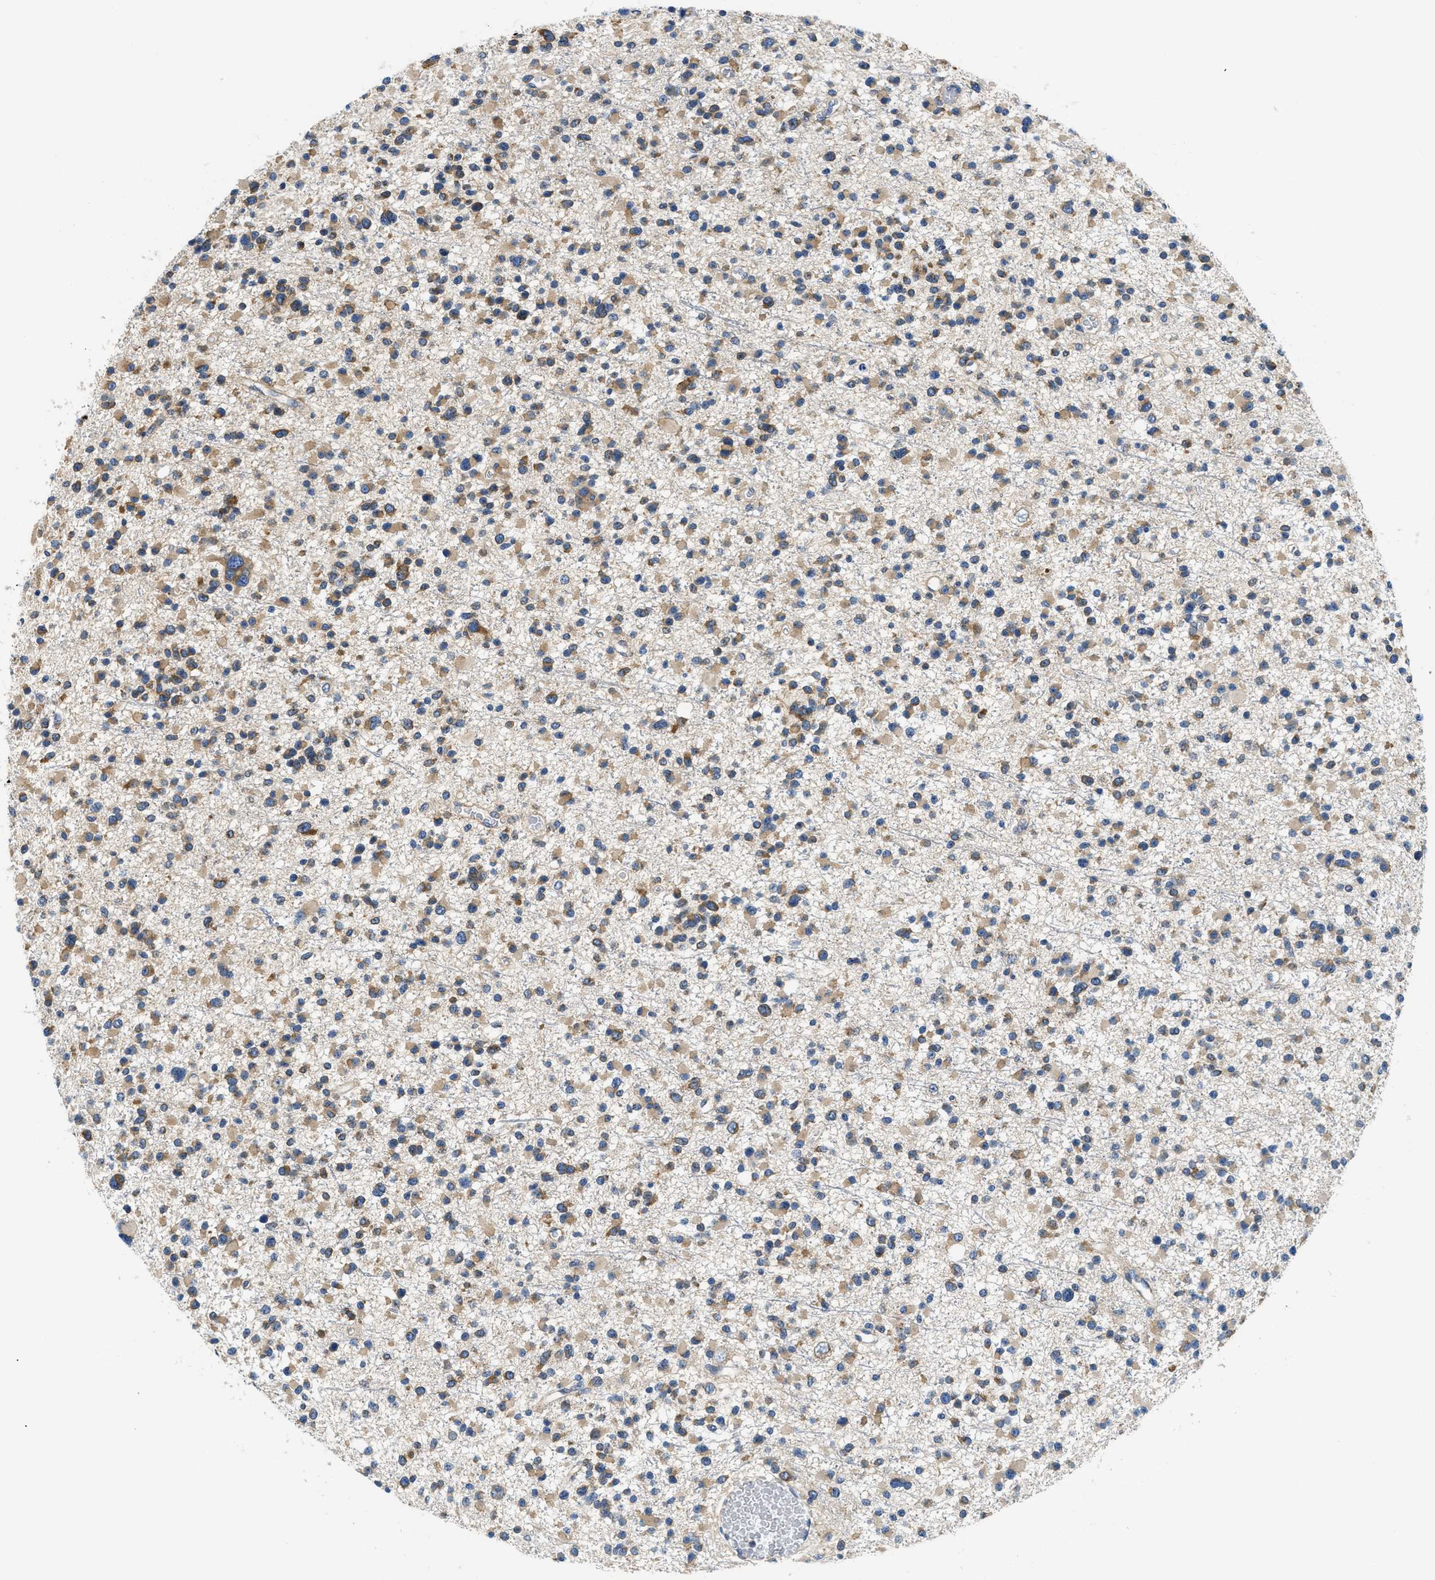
{"staining": {"intensity": "weak", "quantity": ">75%", "location": "cytoplasmic/membranous"}, "tissue": "glioma", "cell_type": "Tumor cells", "image_type": "cancer", "snomed": [{"axis": "morphology", "description": "Glioma, malignant, Low grade"}, {"axis": "topography", "description": "Brain"}], "caption": "There is low levels of weak cytoplasmic/membranous staining in tumor cells of glioma, as demonstrated by immunohistochemical staining (brown color).", "gene": "ABCF1", "patient": {"sex": "female", "age": 22}}